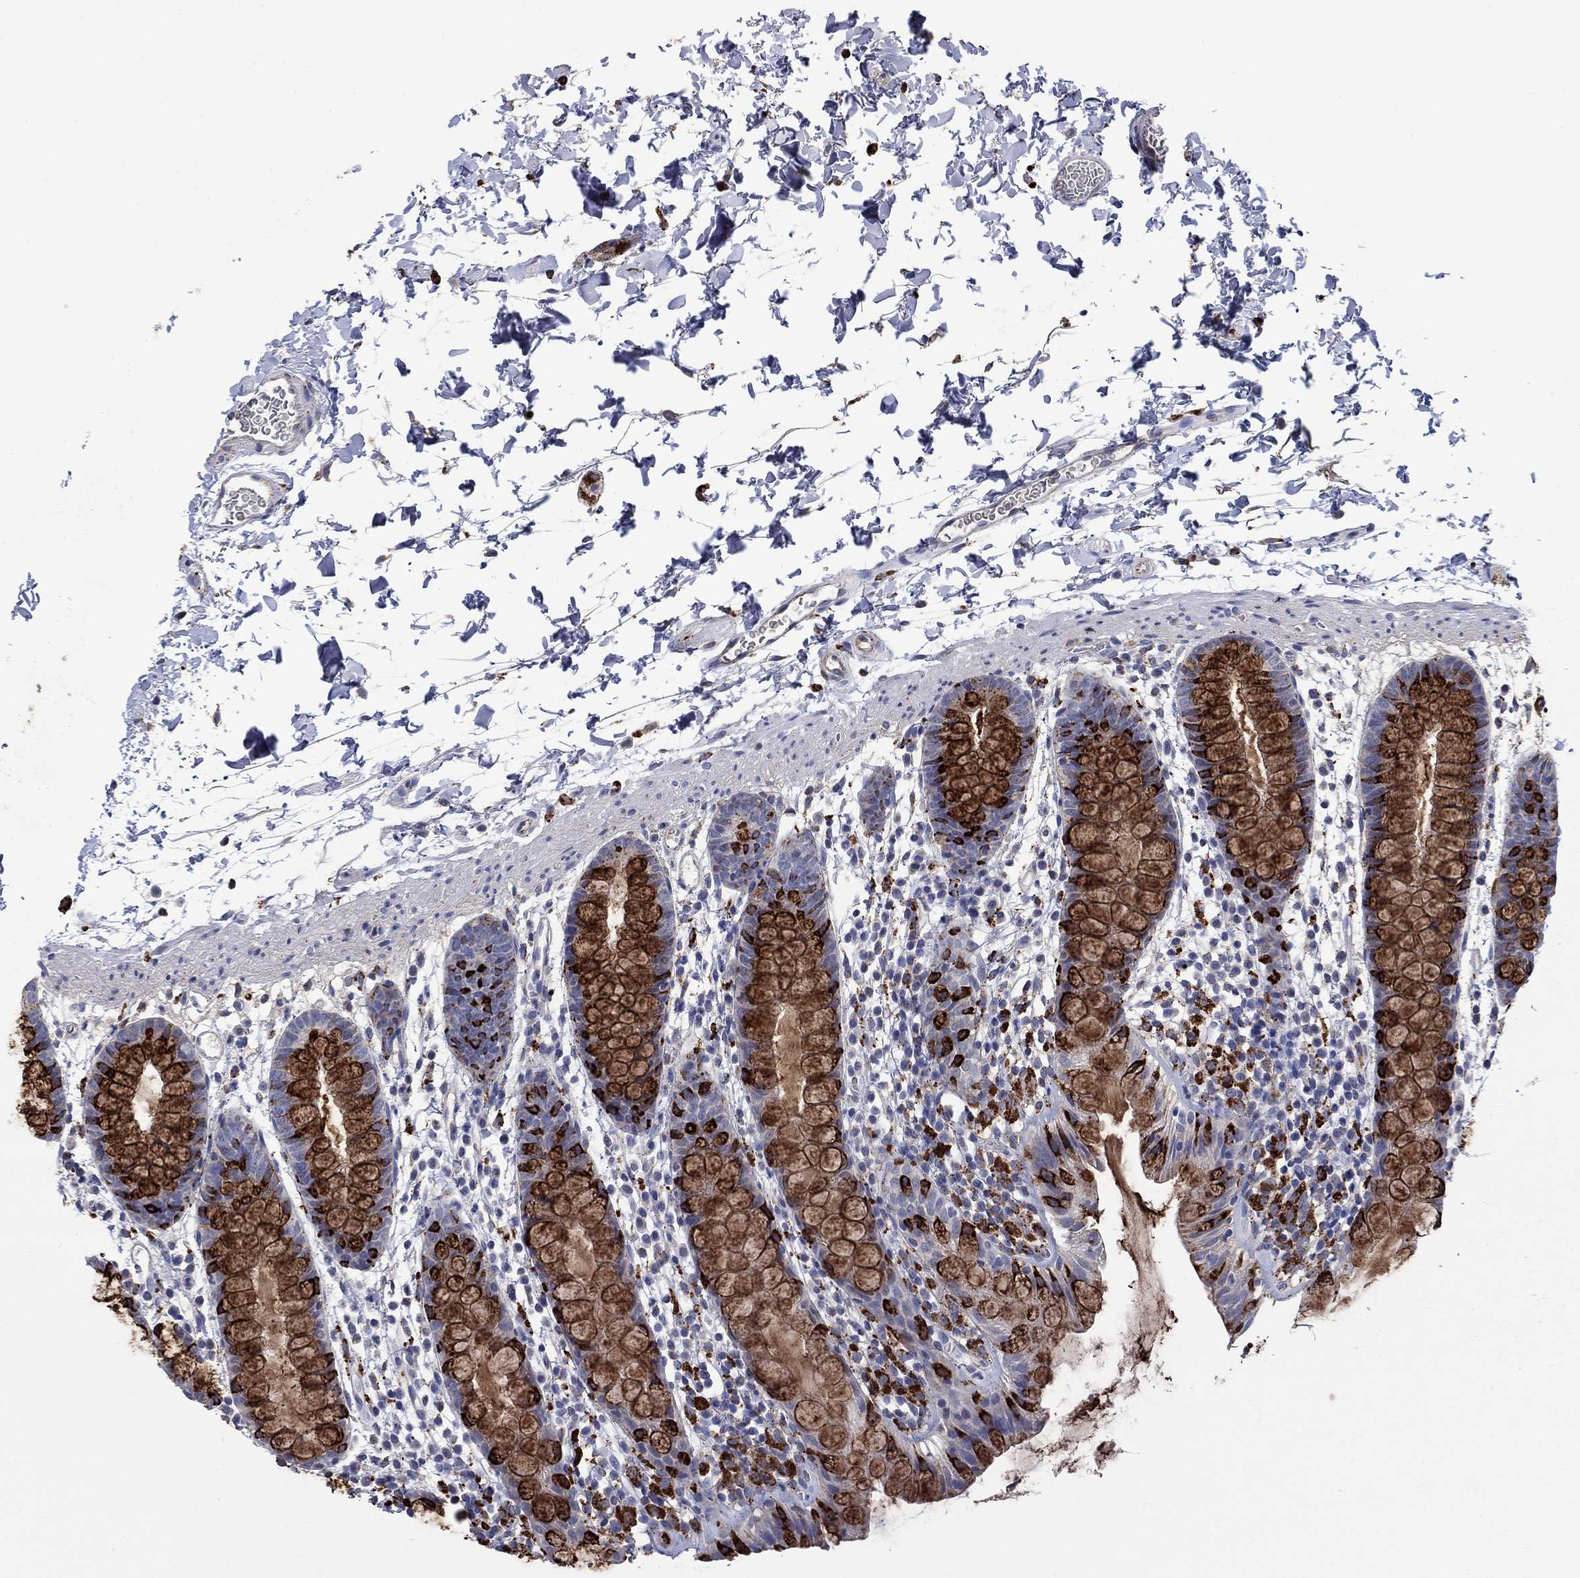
{"staining": {"intensity": "strong", "quantity": ">75%", "location": "cytoplasmic/membranous"}, "tissue": "rectum", "cell_type": "Glandular cells", "image_type": "normal", "snomed": [{"axis": "morphology", "description": "Normal tissue, NOS"}, {"axis": "topography", "description": "Rectum"}], "caption": "IHC (DAB (3,3'-diaminobenzidine)) staining of unremarkable human rectum displays strong cytoplasmic/membranous protein expression in about >75% of glandular cells. Using DAB (3,3'-diaminobenzidine) (brown) and hematoxylin (blue) stains, captured at high magnification using brightfield microscopy.", "gene": "CTSB", "patient": {"sex": "male", "age": 57}}